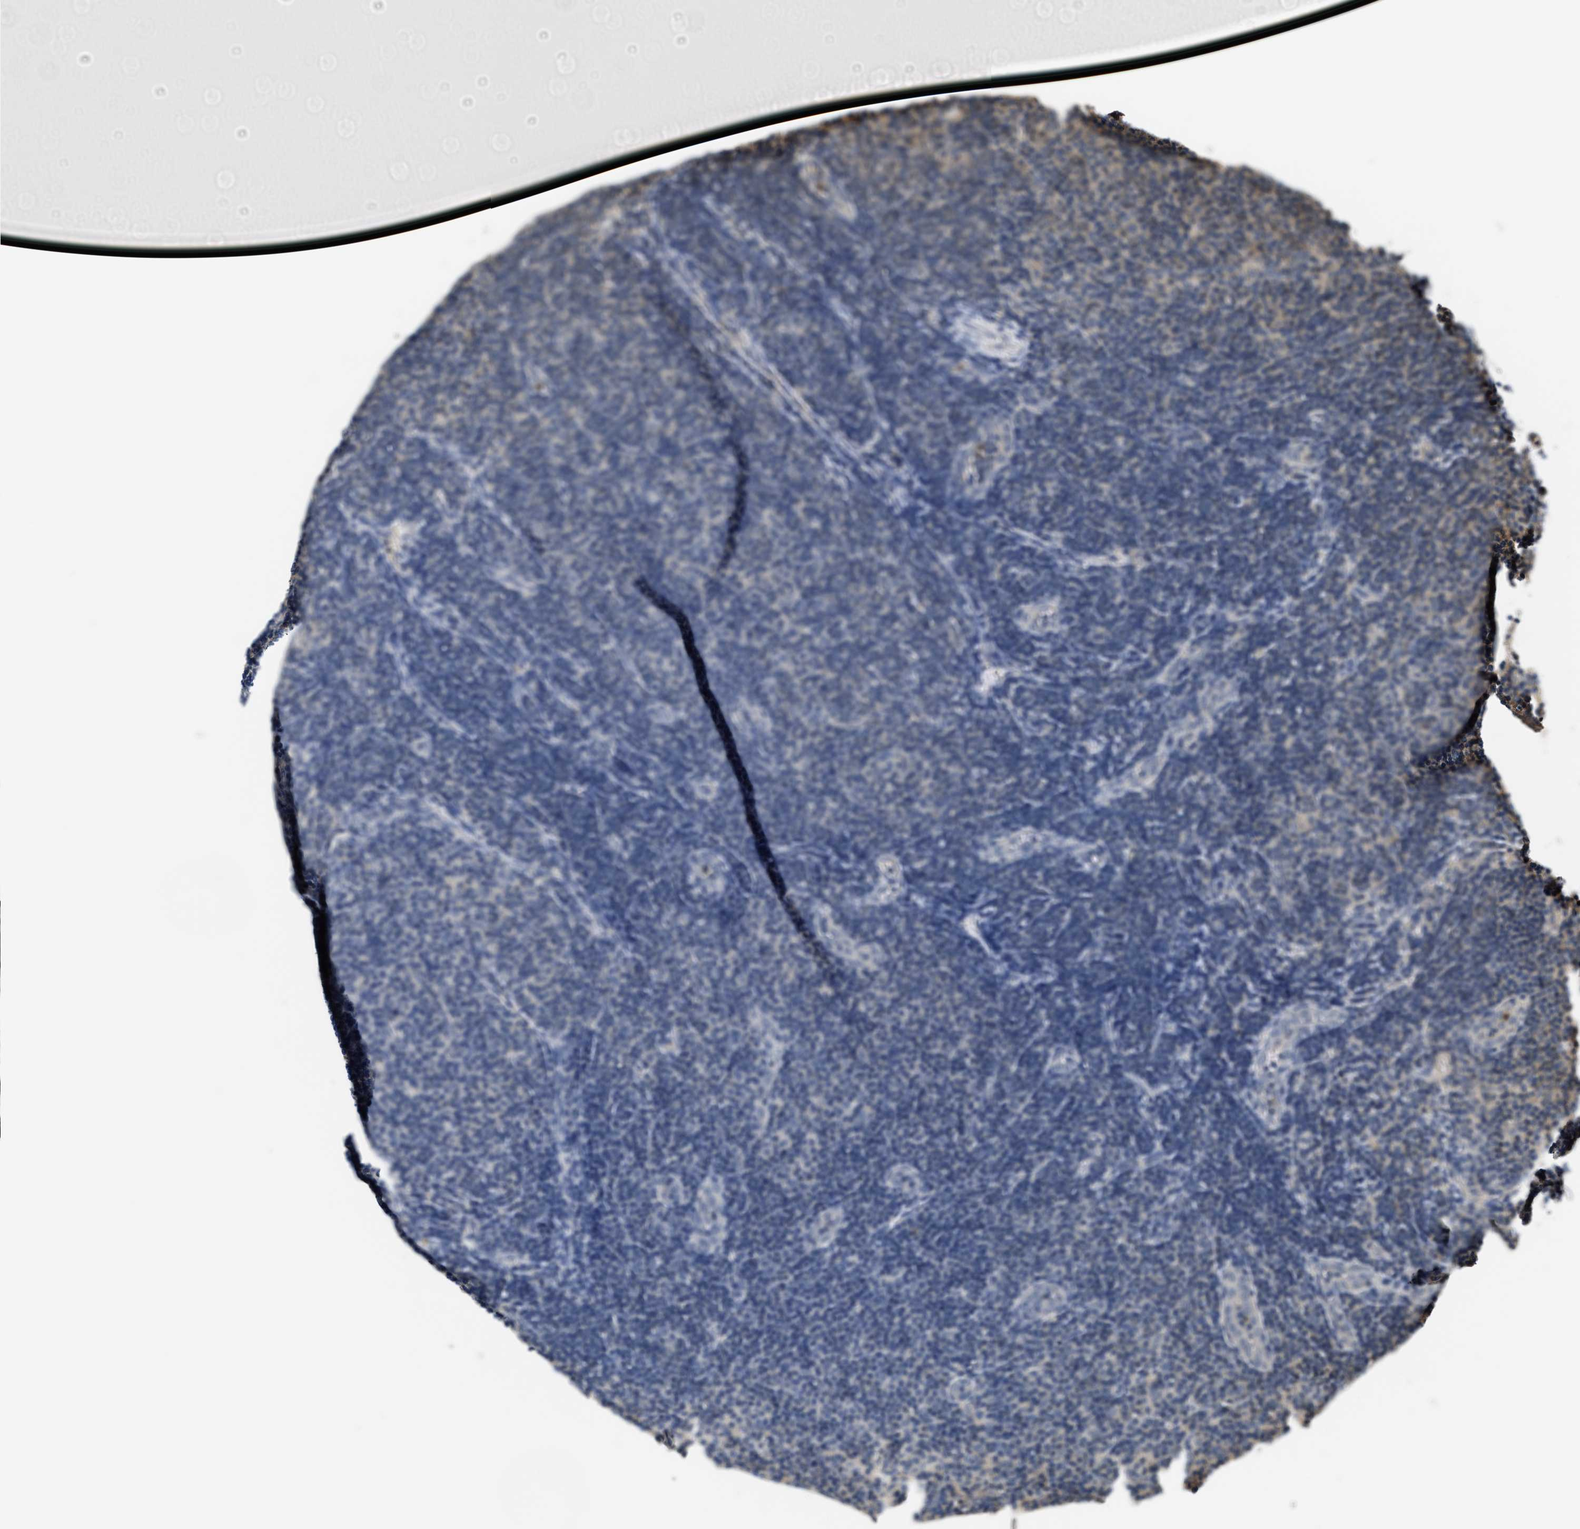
{"staining": {"intensity": "negative", "quantity": "none", "location": "none"}, "tissue": "lymphoma", "cell_type": "Tumor cells", "image_type": "cancer", "snomed": [{"axis": "morphology", "description": "Malignant lymphoma, non-Hodgkin's type, Low grade"}, {"axis": "topography", "description": "Lymph node"}], "caption": "An image of human lymphoma is negative for staining in tumor cells.", "gene": "GPI", "patient": {"sex": "male", "age": 83}}